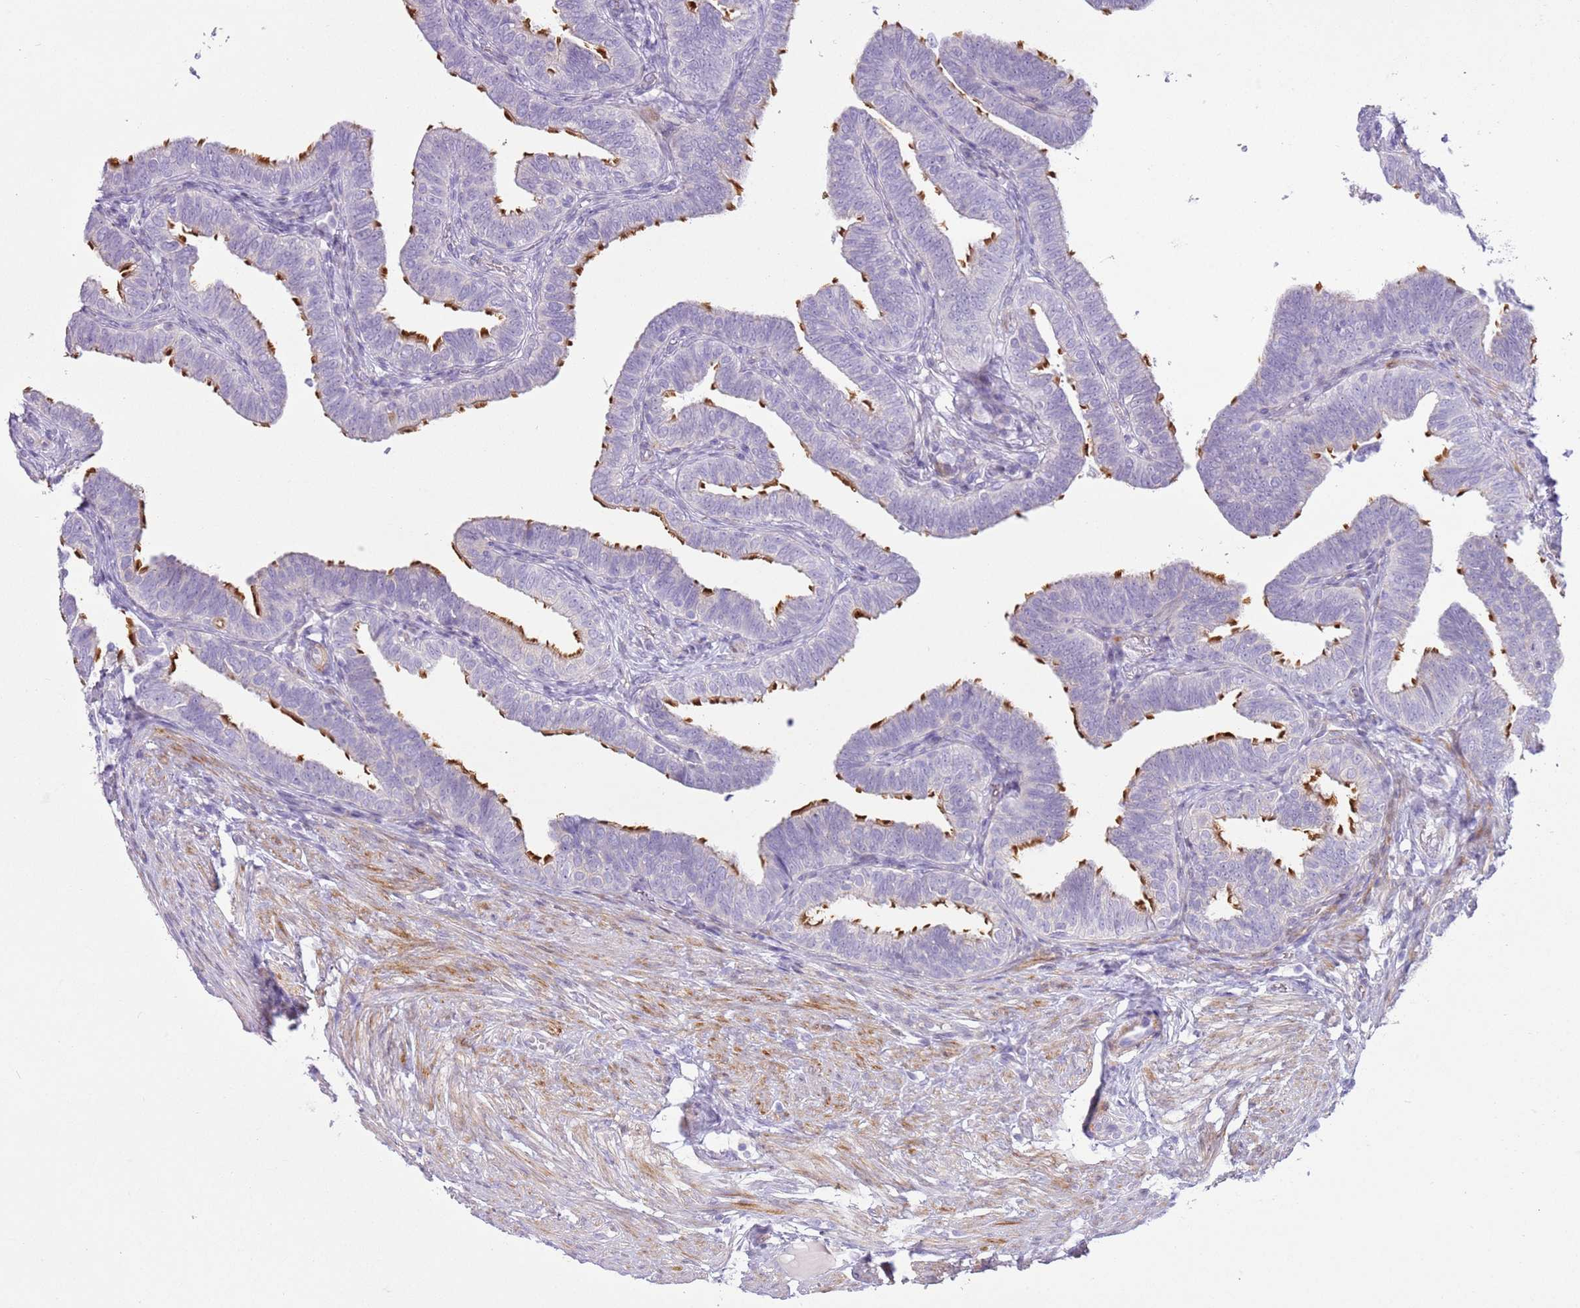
{"staining": {"intensity": "strong", "quantity": "25%-75%", "location": "cytoplasmic/membranous"}, "tissue": "fallopian tube", "cell_type": "Glandular cells", "image_type": "normal", "snomed": [{"axis": "morphology", "description": "Normal tissue, NOS"}, {"axis": "topography", "description": "Fallopian tube"}], "caption": "Fallopian tube was stained to show a protein in brown. There is high levels of strong cytoplasmic/membranous staining in about 25%-75% of glandular cells. (IHC, brightfield microscopy, high magnification).", "gene": "ZNF239", "patient": {"sex": "female", "age": 39}}